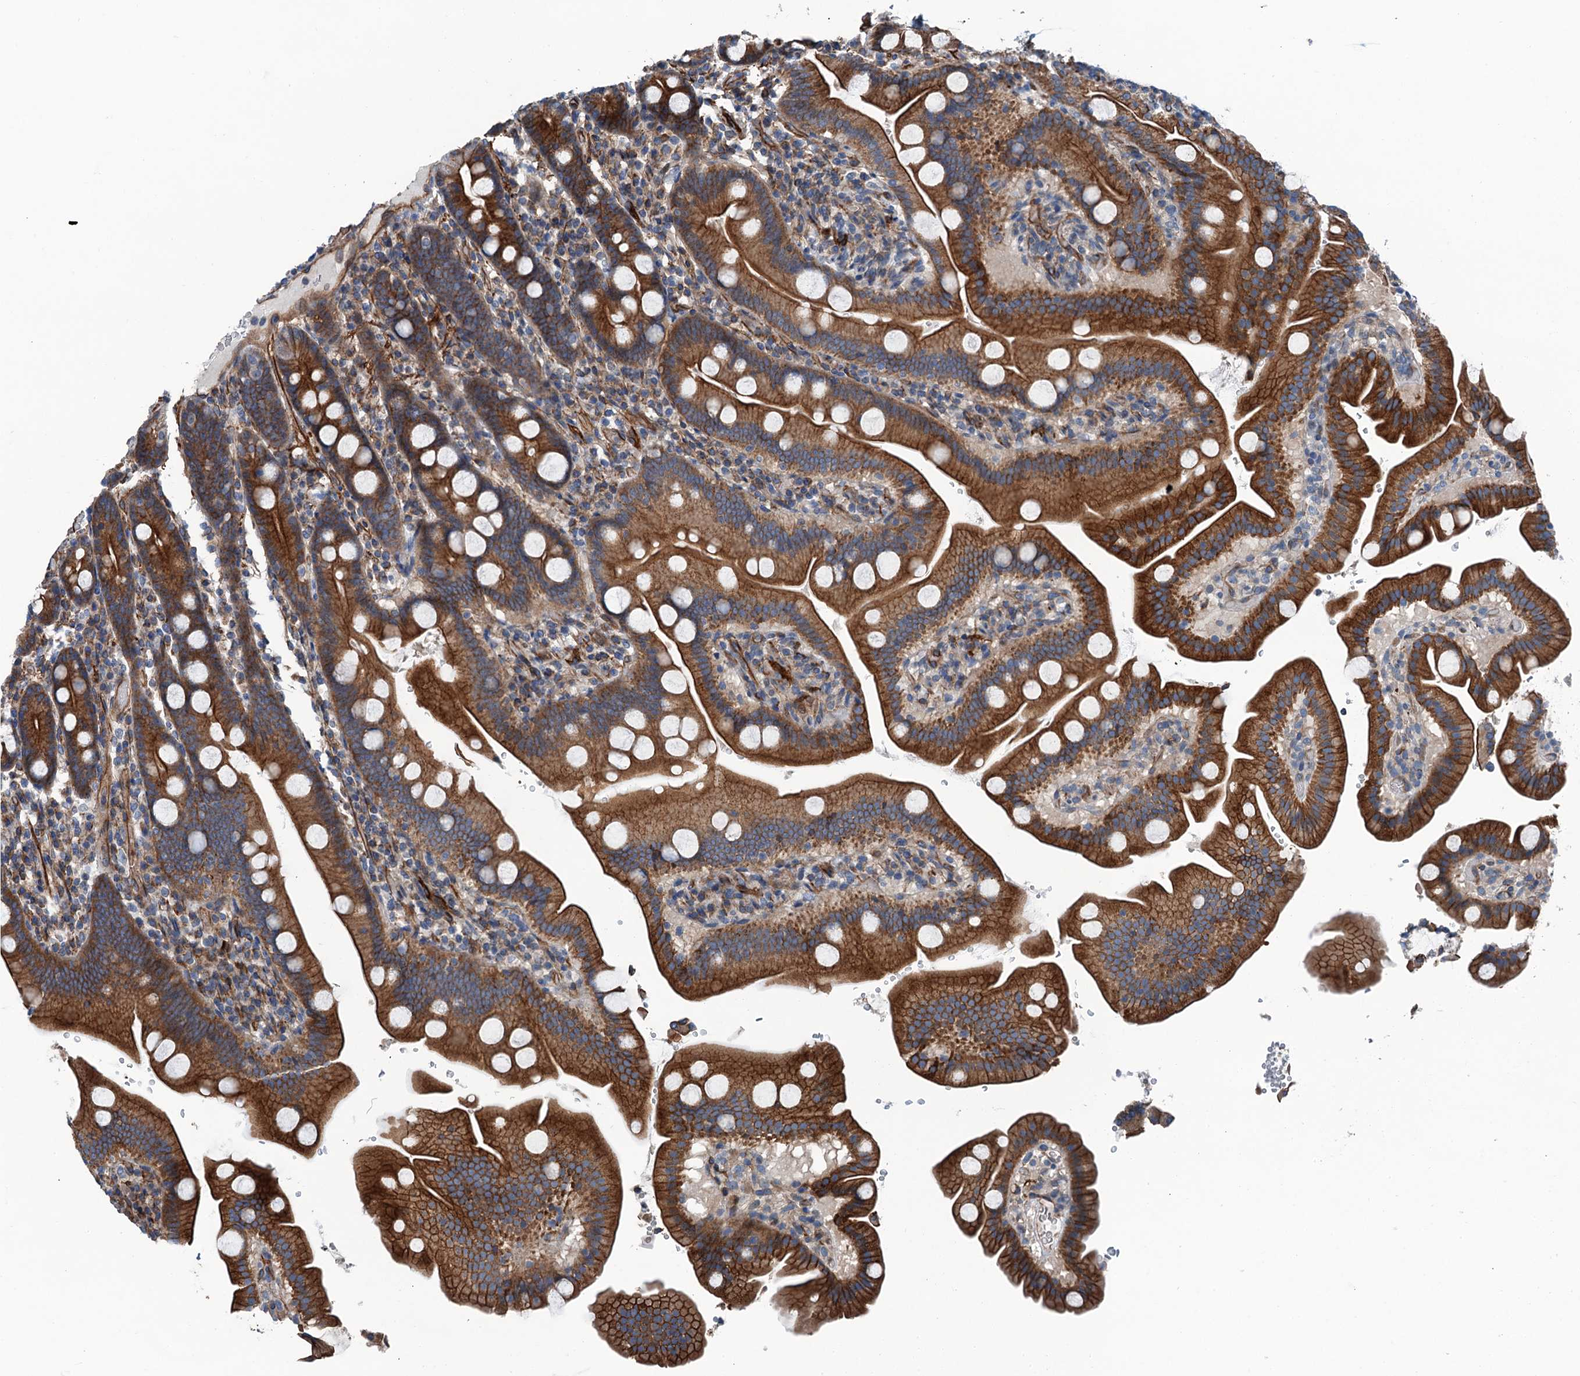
{"staining": {"intensity": "strong", "quantity": ">75%", "location": "cytoplasmic/membranous"}, "tissue": "duodenum", "cell_type": "Glandular cells", "image_type": "normal", "snomed": [{"axis": "morphology", "description": "Normal tissue, NOS"}, {"axis": "topography", "description": "Duodenum"}], "caption": "IHC staining of normal duodenum, which shows high levels of strong cytoplasmic/membranous positivity in approximately >75% of glandular cells indicating strong cytoplasmic/membranous protein staining. The staining was performed using DAB (3,3'-diaminobenzidine) (brown) for protein detection and nuclei were counterstained in hematoxylin (blue).", "gene": "NMRAL1", "patient": {"sex": "male", "age": 55}}